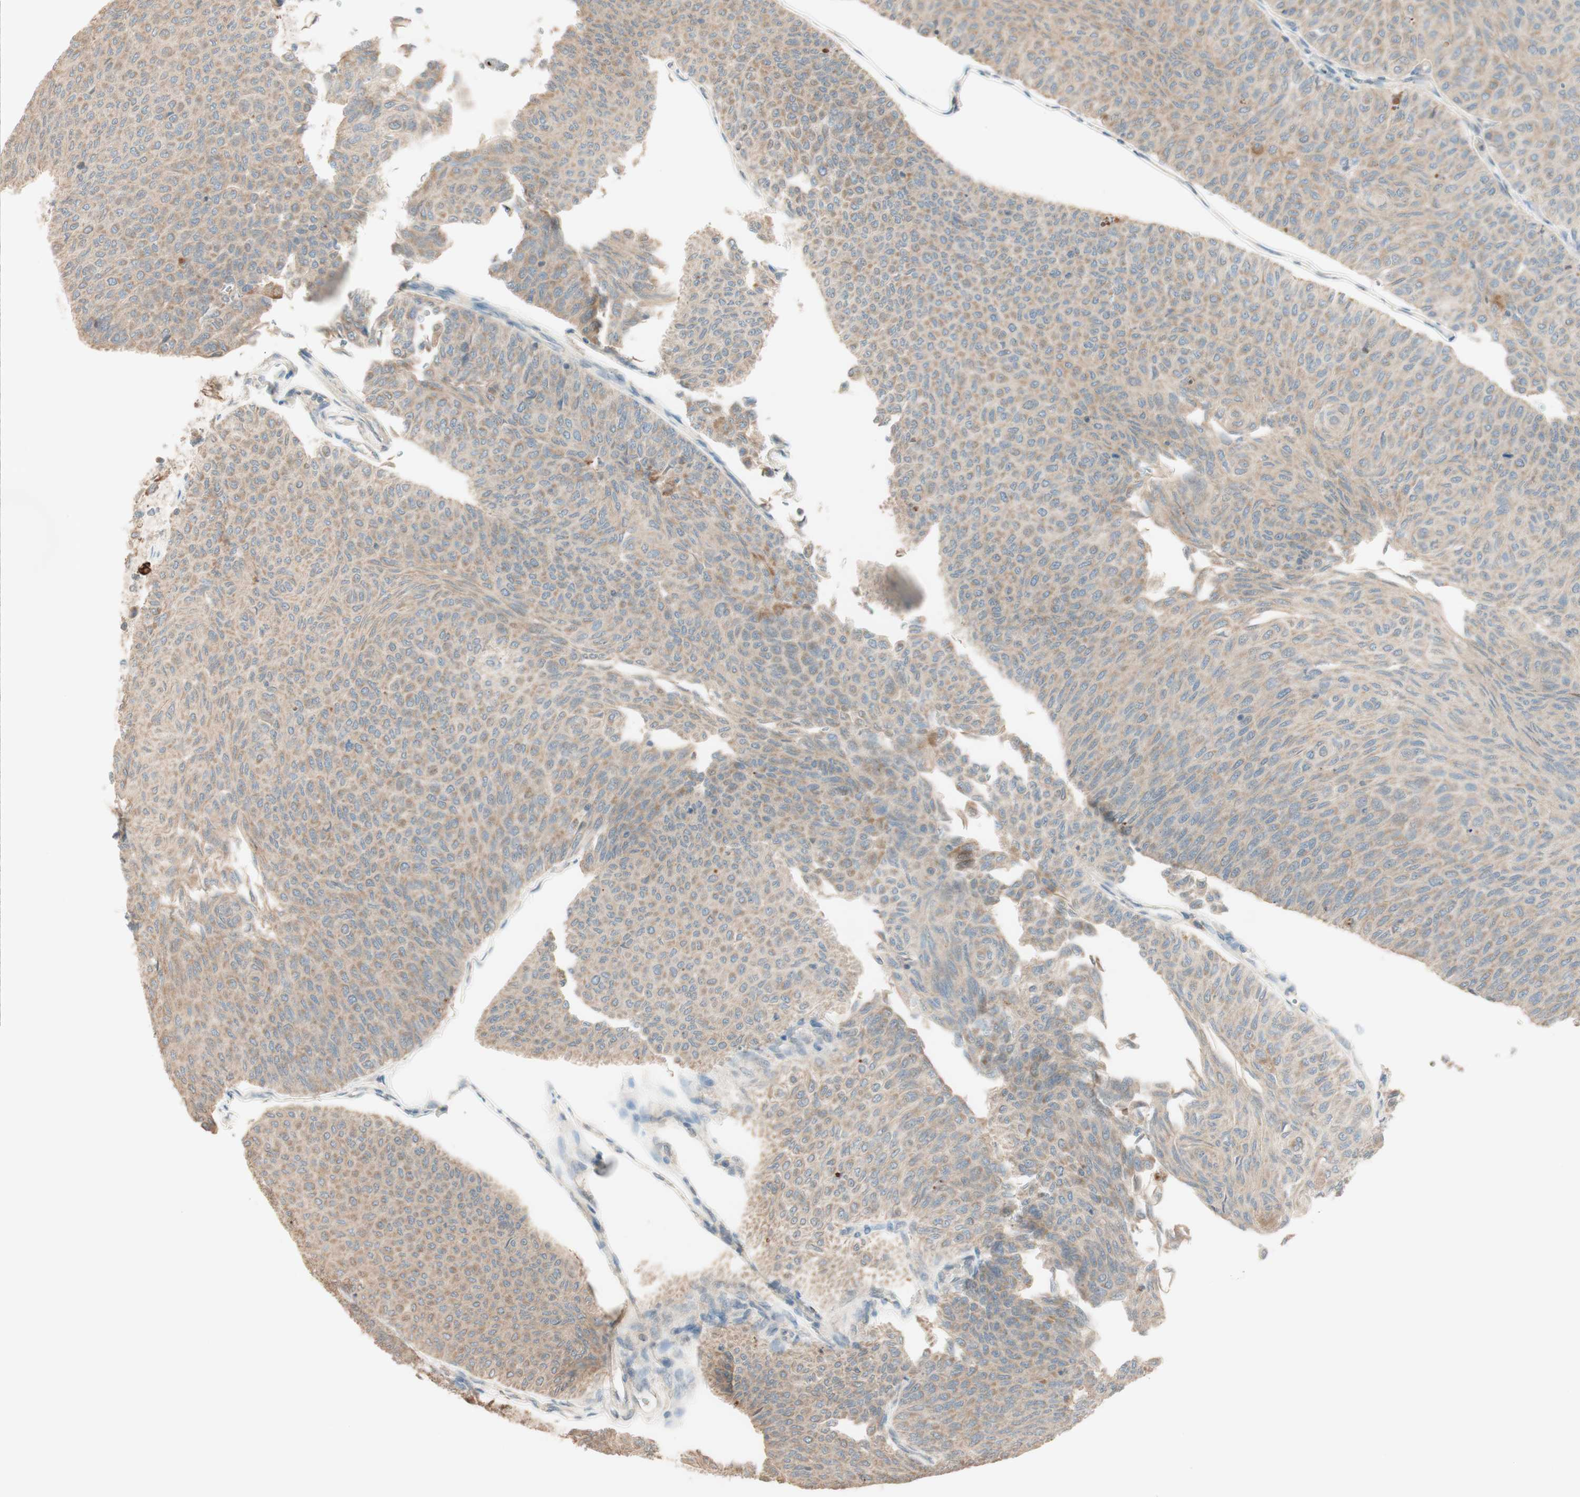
{"staining": {"intensity": "weak", "quantity": ">75%", "location": "cytoplasmic/membranous"}, "tissue": "urothelial cancer", "cell_type": "Tumor cells", "image_type": "cancer", "snomed": [{"axis": "morphology", "description": "Urothelial carcinoma, Low grade"}, {"axis": "topography", "description": "Urinary bladder"}], "caption": "A brown stain shows weak cytoplasmic/membranous positivity of a protein in human urothelial cancer tumor cells.", "gene": "CLCN2", "patient": {"sex": "male", "age": 78}}